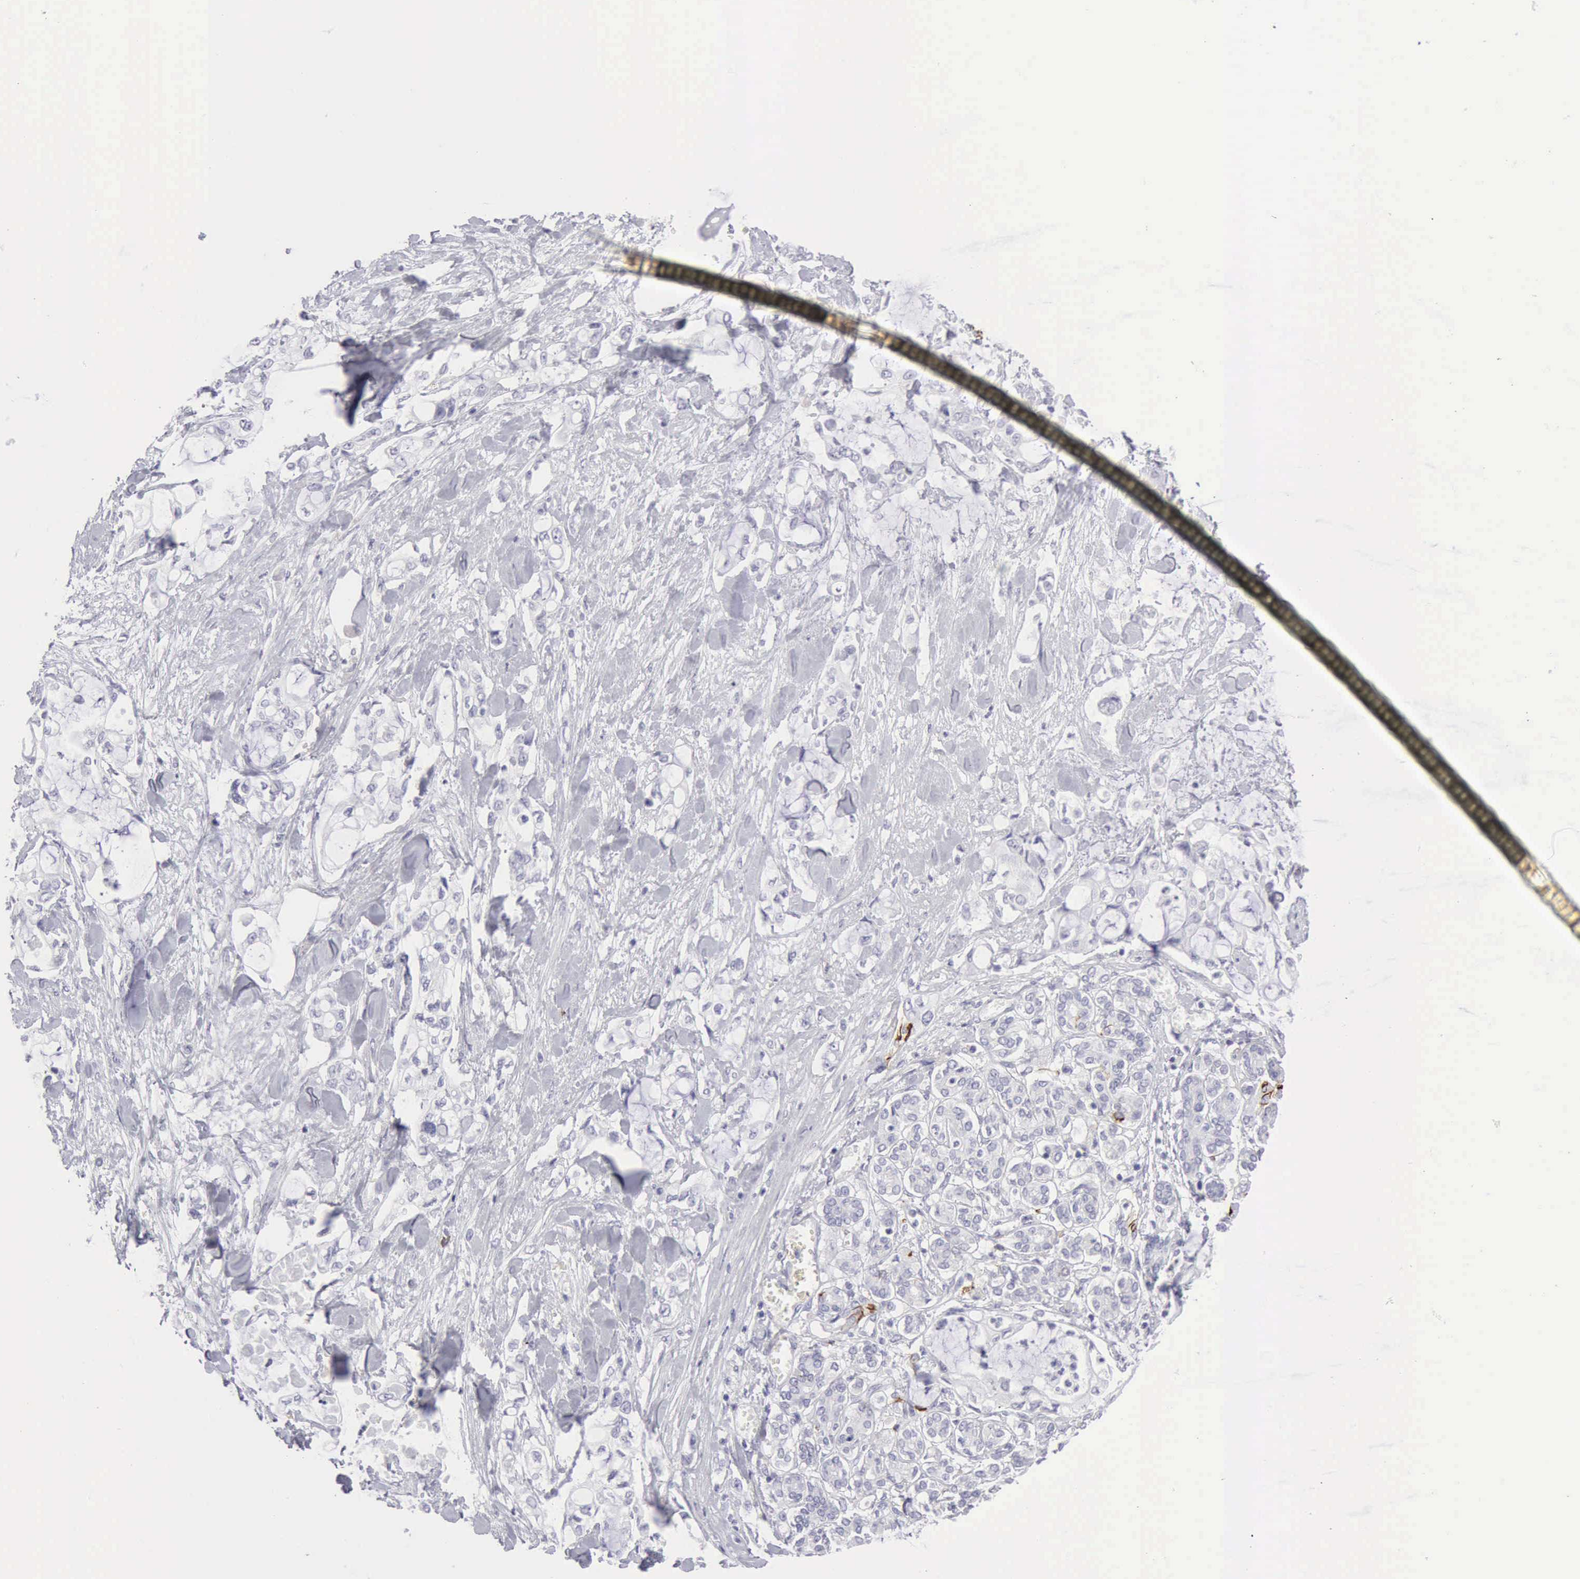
{"staining": {"intensity": "moderate", "quantity": "<25%", "location": "cytoplasmic/membranous,nuclear"}, "tissue": "pancreatic cancer", "cell_type": "Tumor cells", "image_type": "cancer", "snomed": [{"axis": "morphology", "description": "Adenocarcinoma, NOS"}, {"axis": "topography", "description": "Pancreas"}], "caption": "Pancreatic cancer (adenocarcinoma) was stained to show a protein in brown. There is low levels of moderate cytoplasmic/membranous and nuclear expression in approximately <25% of tumor cells. (Stains: DAB in brown, nuclei in blue, Microscopy: brightfield microscopy at high magnification).", "gene": "NCAM1", "patient": {"sex": "female", "age": 70}}